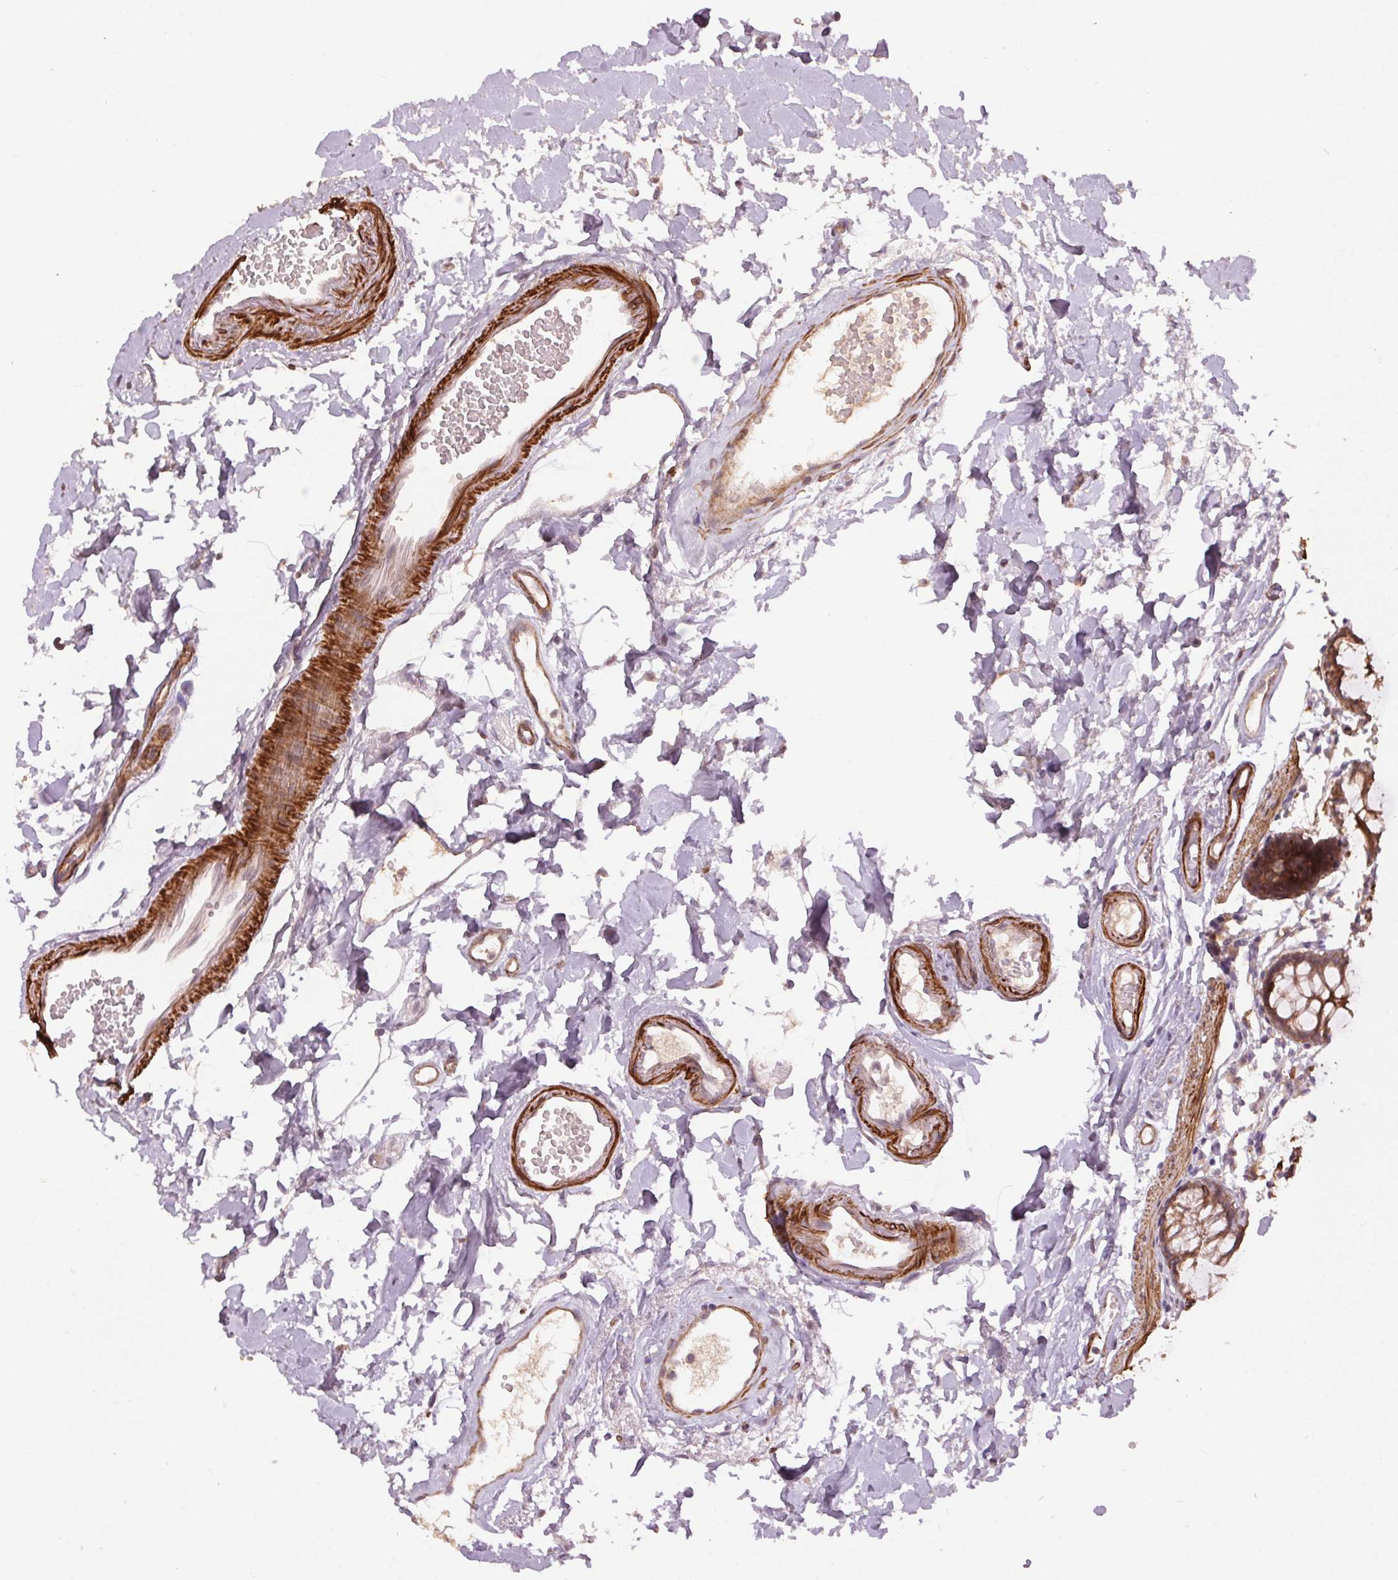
{"staining": {"intensity": "strong", "quantity": "25%-75%", "location": "cytoplasmic/membranous"}, "tissue": "colon", "cell_type": "Endothelial cells", "image_type": "normal", "snomed": [{"axis": "morphology", "description": "Normal tissue, NOS"}, {"axis": "topography", "description": "Colon"}], "caption": "Endothelial cells display high levels of strong cytoplasmic/membranous staining in about 25%-75% of cells in unremarkable human colon. Immunohistochemistry stains the protein of interest in brown and the nuclei are stained blue.", "gene": "SMLR1", "patient": {"sex": "female", "age": 84}}